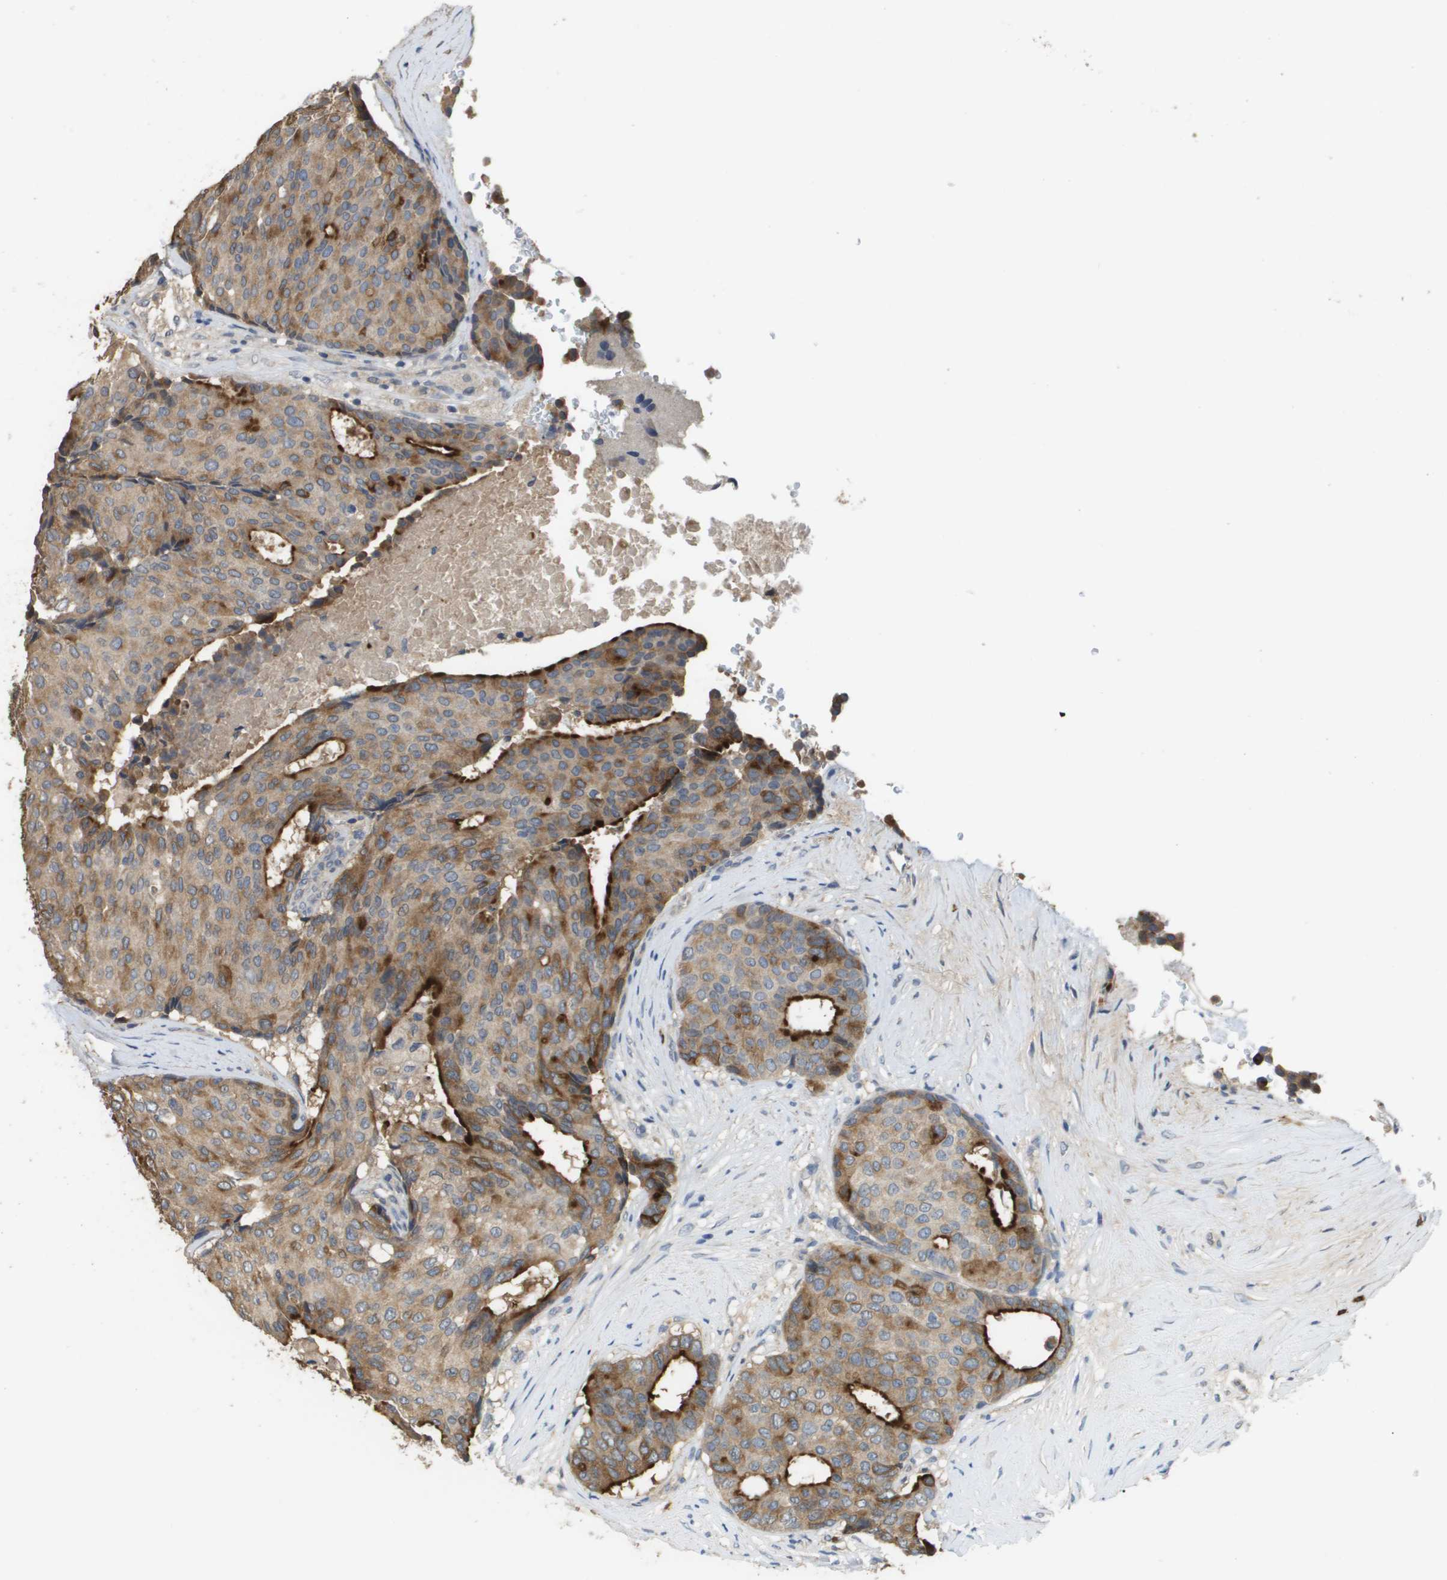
{"staining": {"intensity": "strong", "quantity": ">75%", "location": "cytoplasmic/membranous"}, "tissue": "breast cancer", "cell_type": "Tumor cells", "image_type": "cancer", "snomed": [{"axis": "morphology", "description": "Duct carcinoma"}, {"axis": "topography", "description": "Breast"}], "caption": "Immunohistochemistry of human breast cancer (infiltrating ductal carcinoma) reveals high levels of strong cytoplasmic/membranous staining in approximately >75% of tumor cells.", "gene": "RAB27B", "patient": {"sex": "female", "age": 75}}